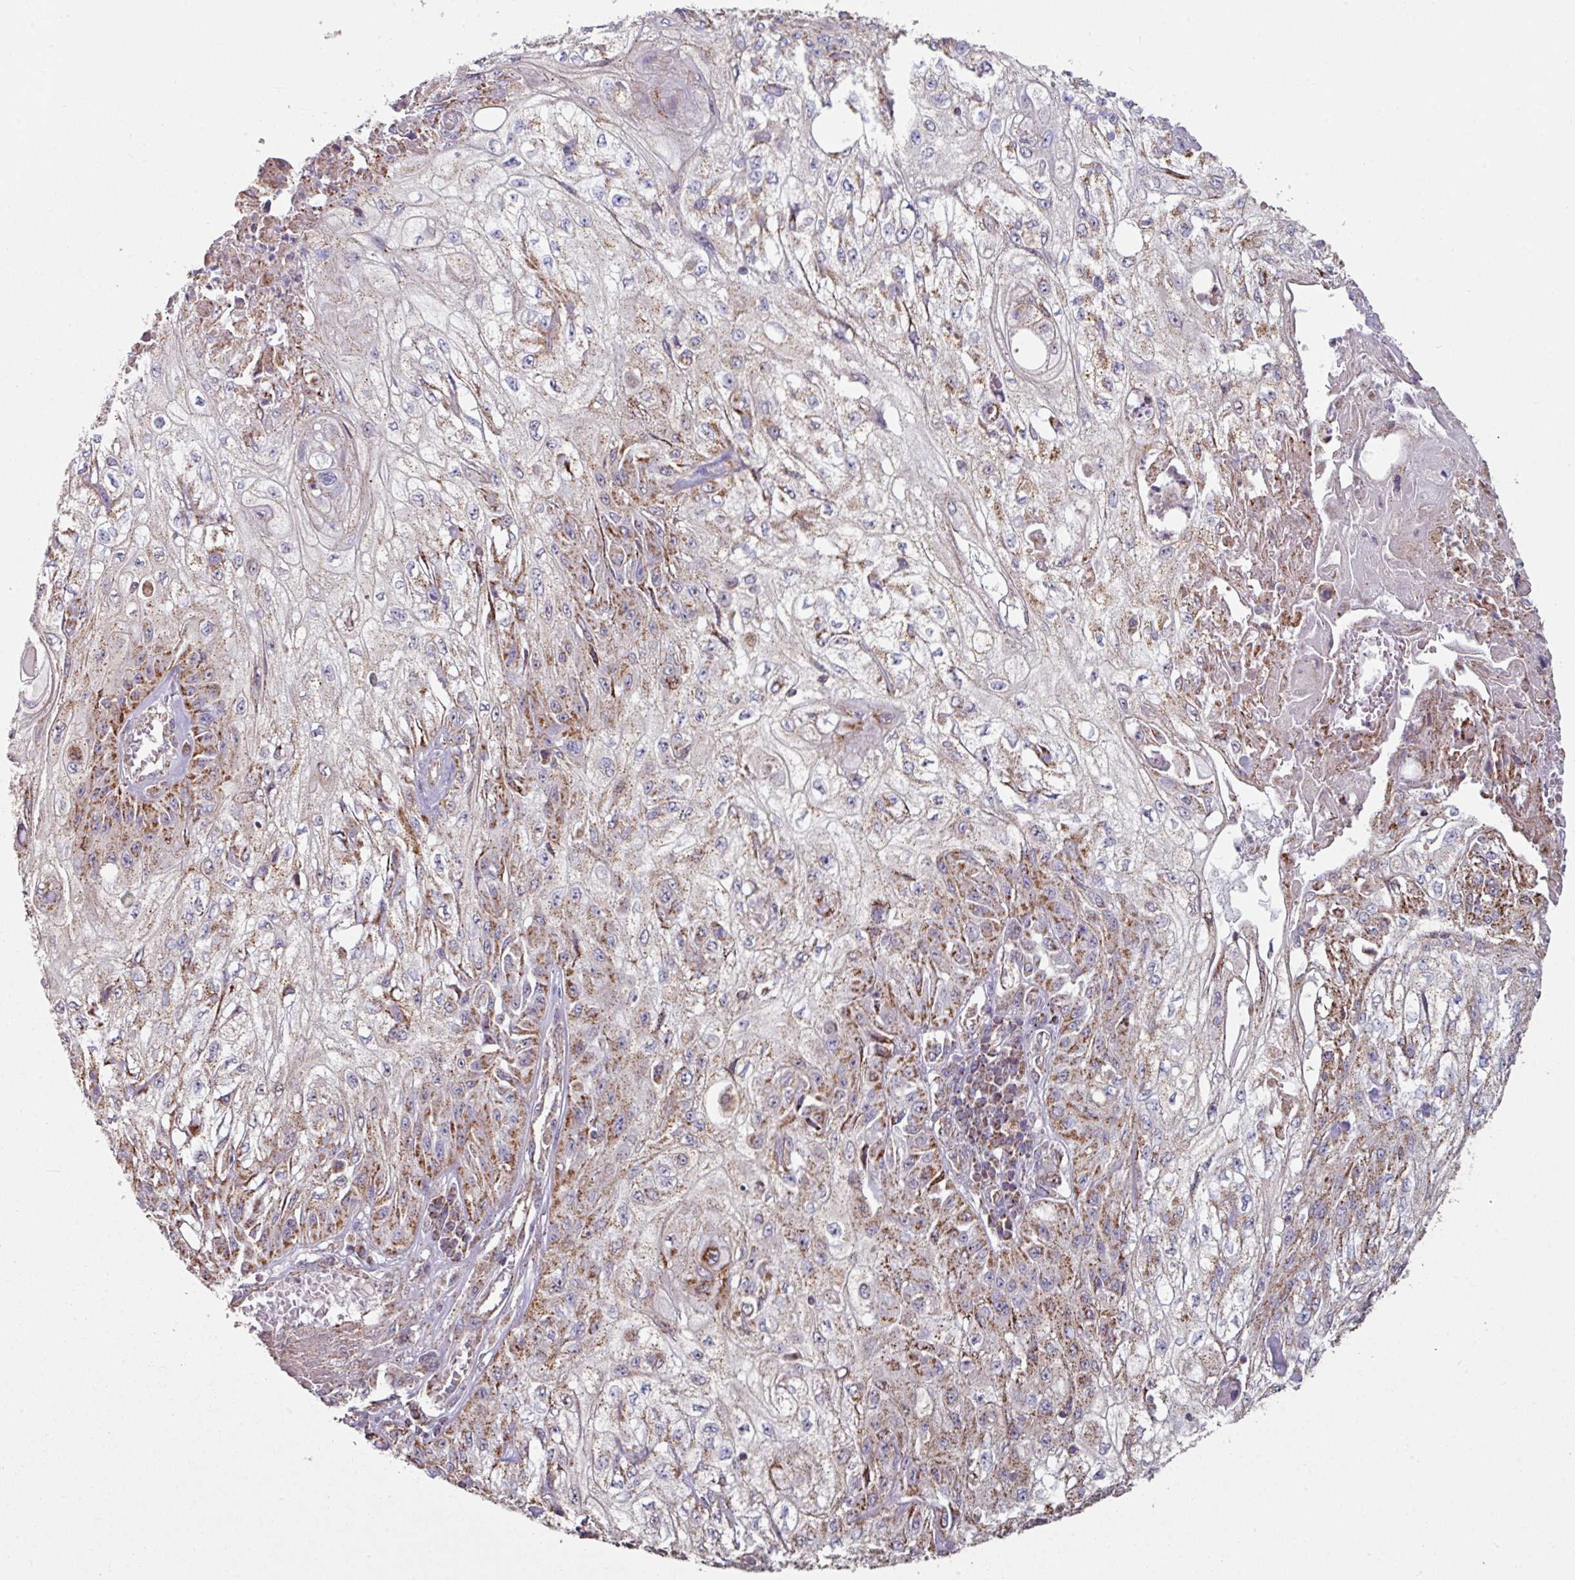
{"staining": {"intensity": "moderate", "quantity": "25%-75%", "location": "cytoplasmic/membranous"}, "tissue": "skin cancer", "cell_type": "Tumor cells", "image_type": "cancer", "snomed": [{"axis": "morphology", "description": "Squamous cell carcinoma, NOS"}, {"axis": "morphology", "description": "Squamous cell carcinoma, metastatic, NOS"}, {"axis": "topography", "description": "Skin"}, {"axis": "topography", "description": "Lymph node"}], "caption": "Immunohistochemistry (IHC) of human metastatic squamous cell carcinoma (skin) reveals medium levels of moderate cytoplasmic/membranous expression in approximately 25%-75% of tumor cells. (DAB IHC, brown staining for protein, blue staining for nuclei).", "gene": "OR2D3", "patient": {"sex": "male", "age": 75}}